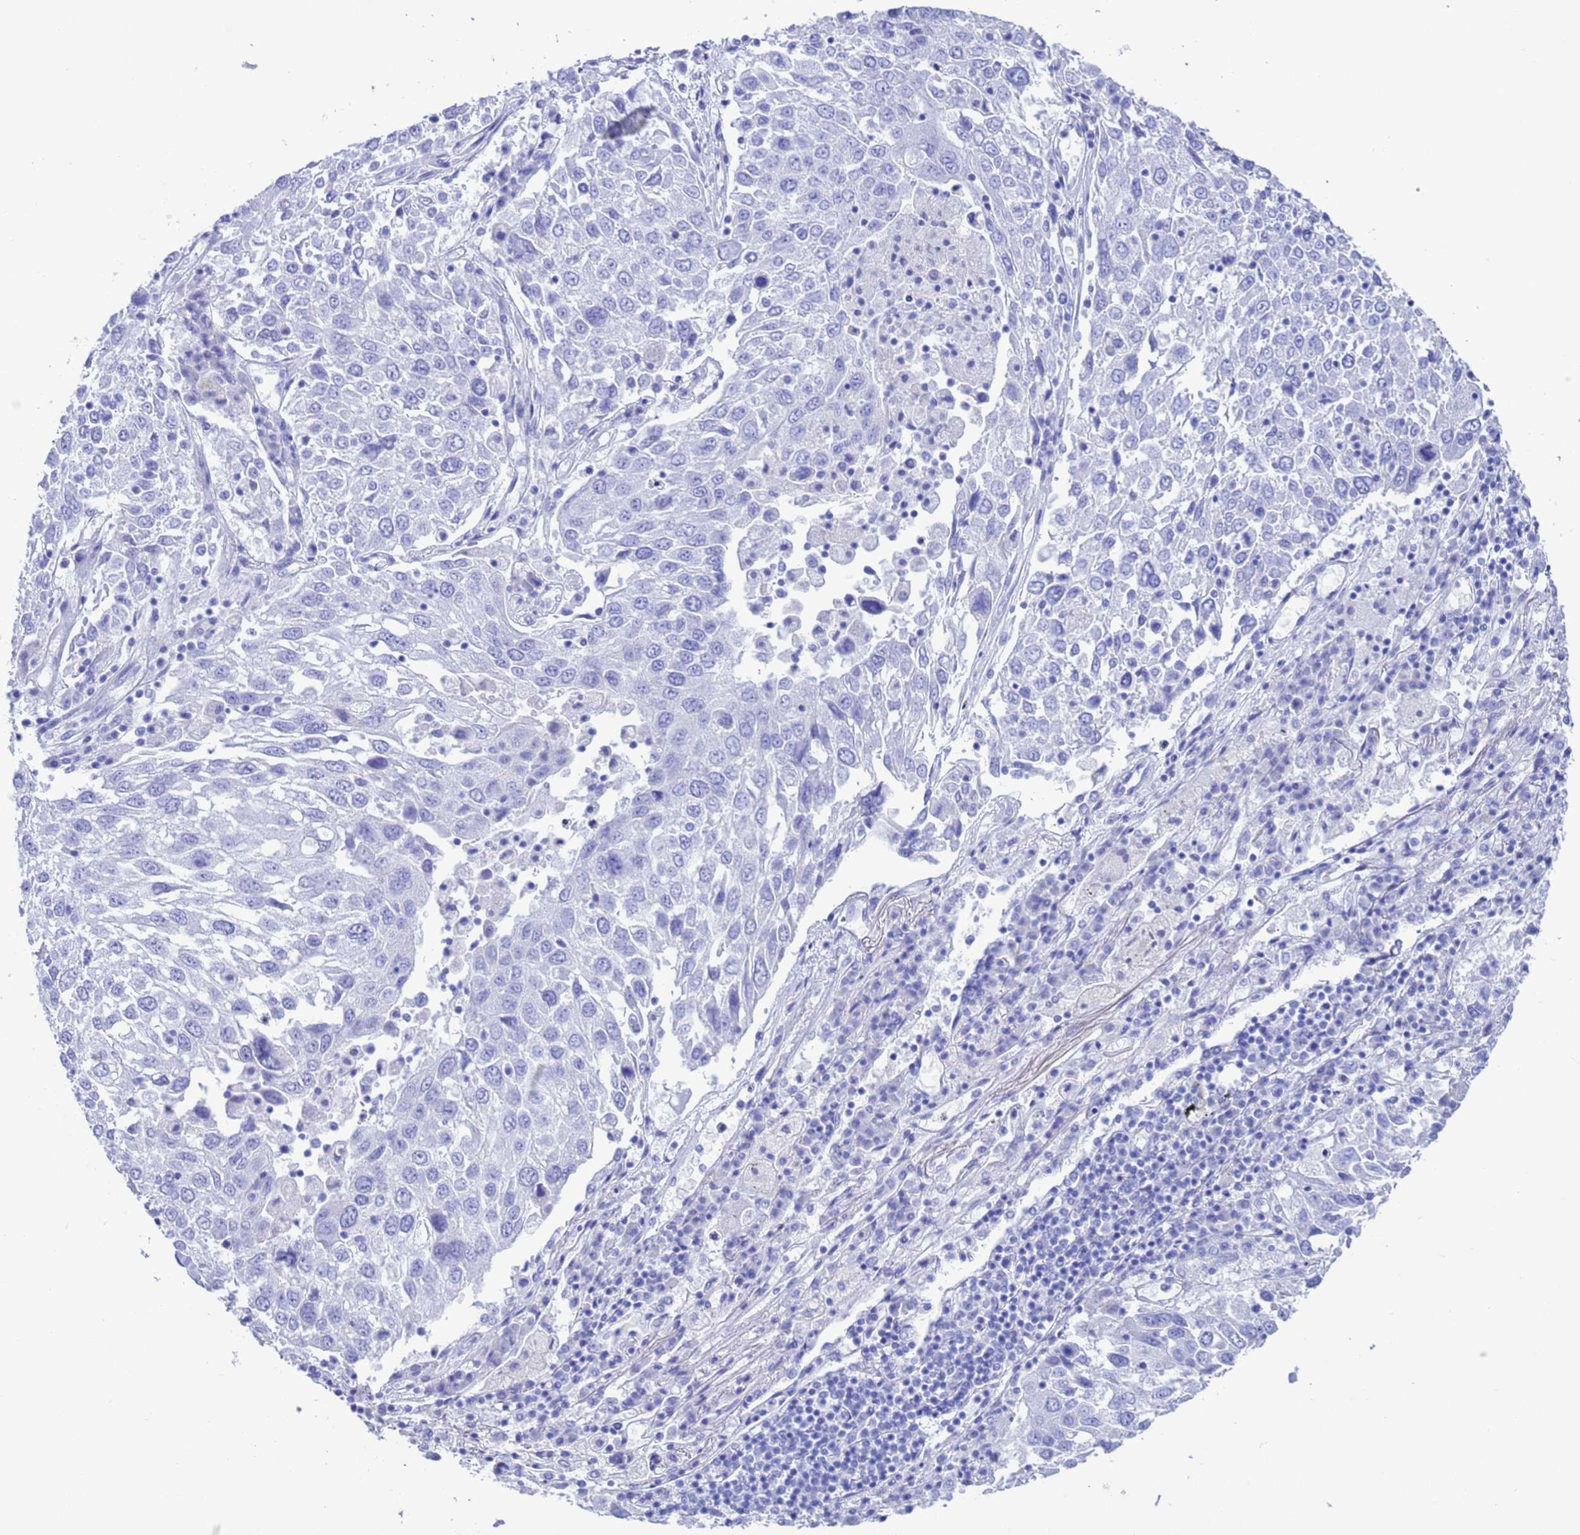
{"staining": {"intensity": "negative", "quantity": "none", "location": "none"}, "tissue": "lung cancer", "cell_type": "Tumor cells", "image_type": "cancer", "snomed": [{"axis": "morphology", "description": "Squamous cell carcinoma, NOS"}, {"axis": "topography", "description": "Lung"}], "caption": "High magnification brightfield microscopy of lung cancer stained with DAB (brown) and counterstained with hematoxylin (blue): tumor cells show no significant positivity.", "gene": "GSTM1", "patient": {"sex": "male", "age": 65}}